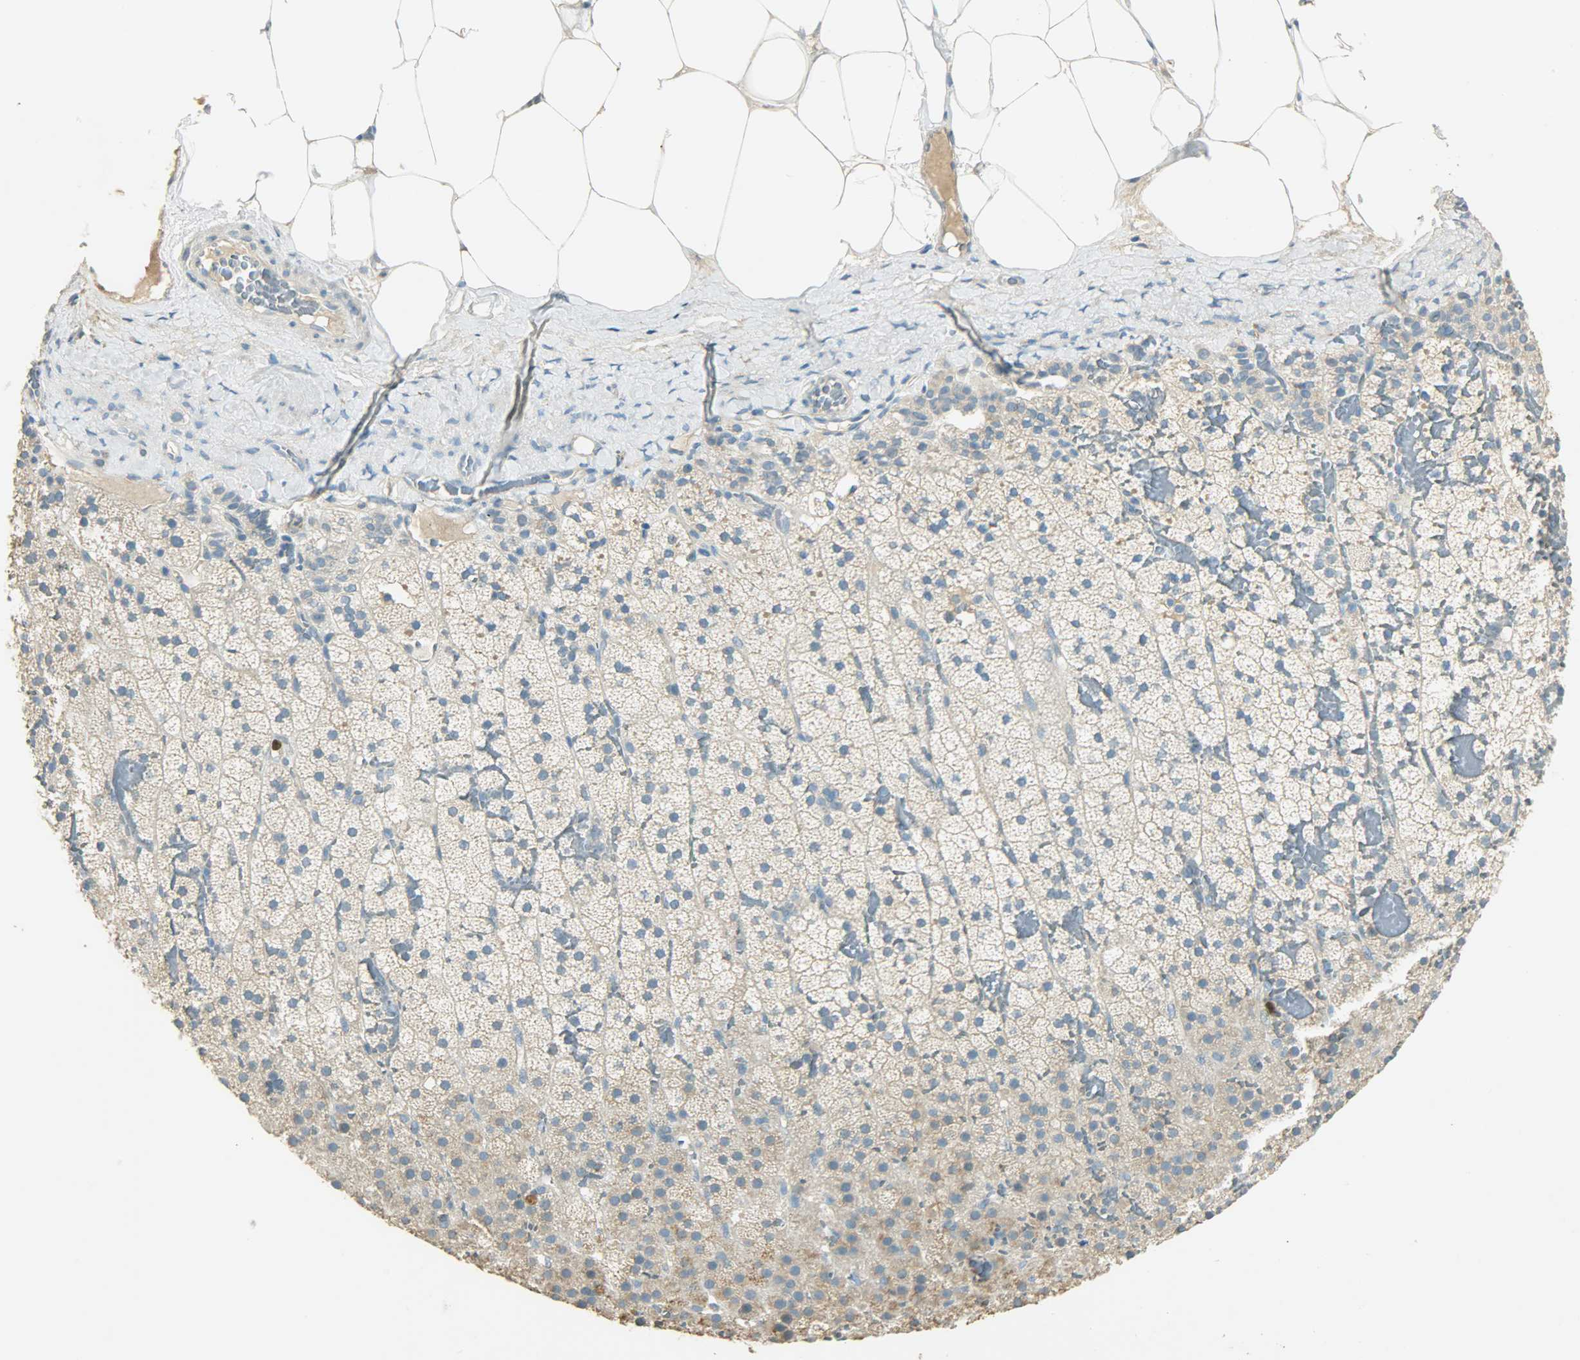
{"staining": {"intensity": "strong", "quantity": ">75%", "location": "cytoplasmic/membranous"}, "tissue": "adrenal gland", "cell_type": "Glandular cells", "image_type": "normal", "snomed": [{"axis": "morphology", "description": "Normal tissue, NOS"}, {"axis": "topography", "description": "Adrenal gland"}], "caption": "Human adrenal gland stained for a protein (brown) shows strong cytoplasmic/membranous positive expression in approximately >75% of glandular cells.", "gene": "TPX2", "patient": {"sex": "male", "age": 35}}